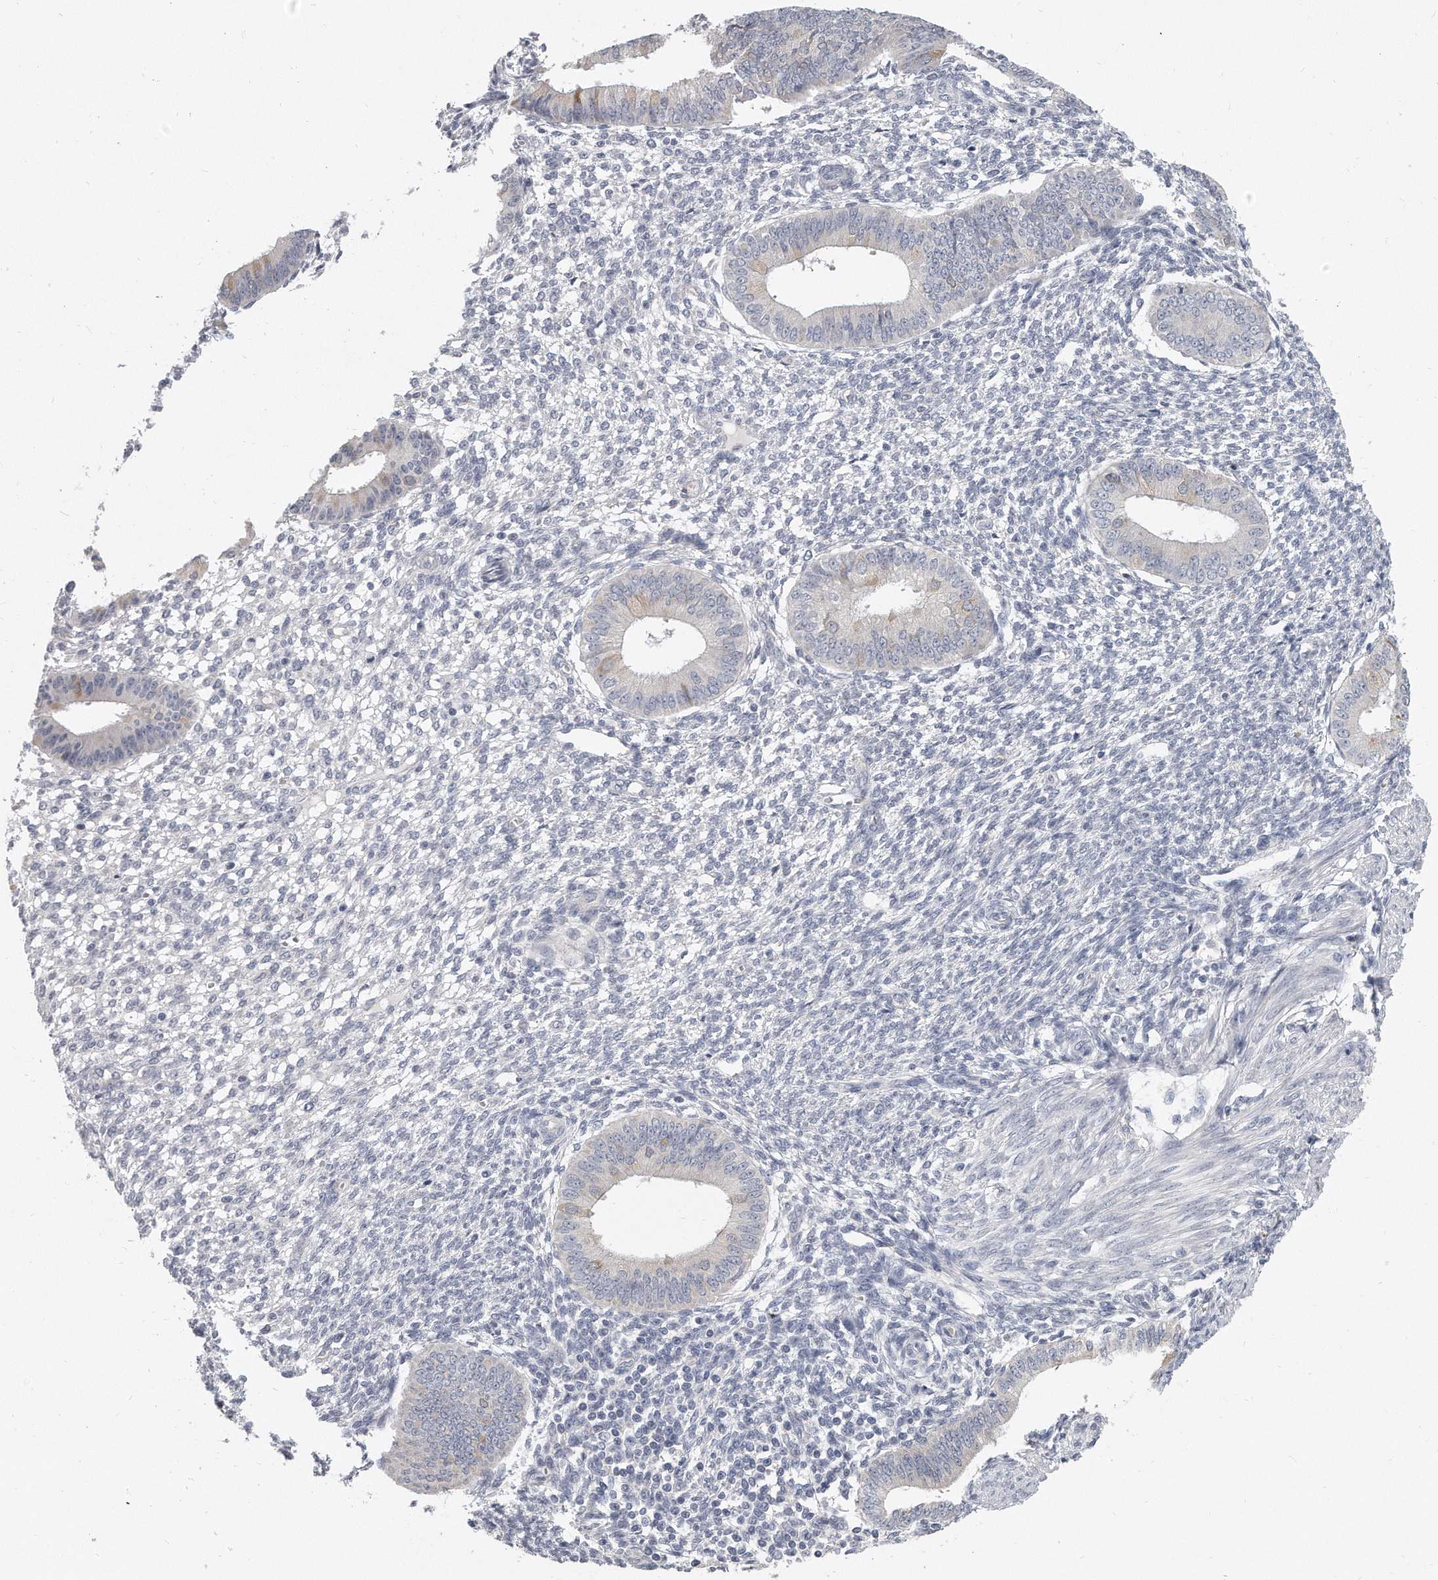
{"staining": {"intensity": "negative", "quantity": "none", "location": "none"}, "tissue": "endometrium", "cell_type": "Cells in endometrial stroma", "image_type": "normal", "snomed": [{"axis": "morphology", "description": "Normal tissue, NOS"}, {"axis": "topography", "description": "Endometrium"}], "caption": "This is a histopathology image of immunohistochemistry staining of unremarkable endometrium, which shows no positivity in cells in endometrial stroma. (DAB IHC, high magnification).", "gene": "PLEKHA6", "patient": {"sex": "female", "age": 46}}